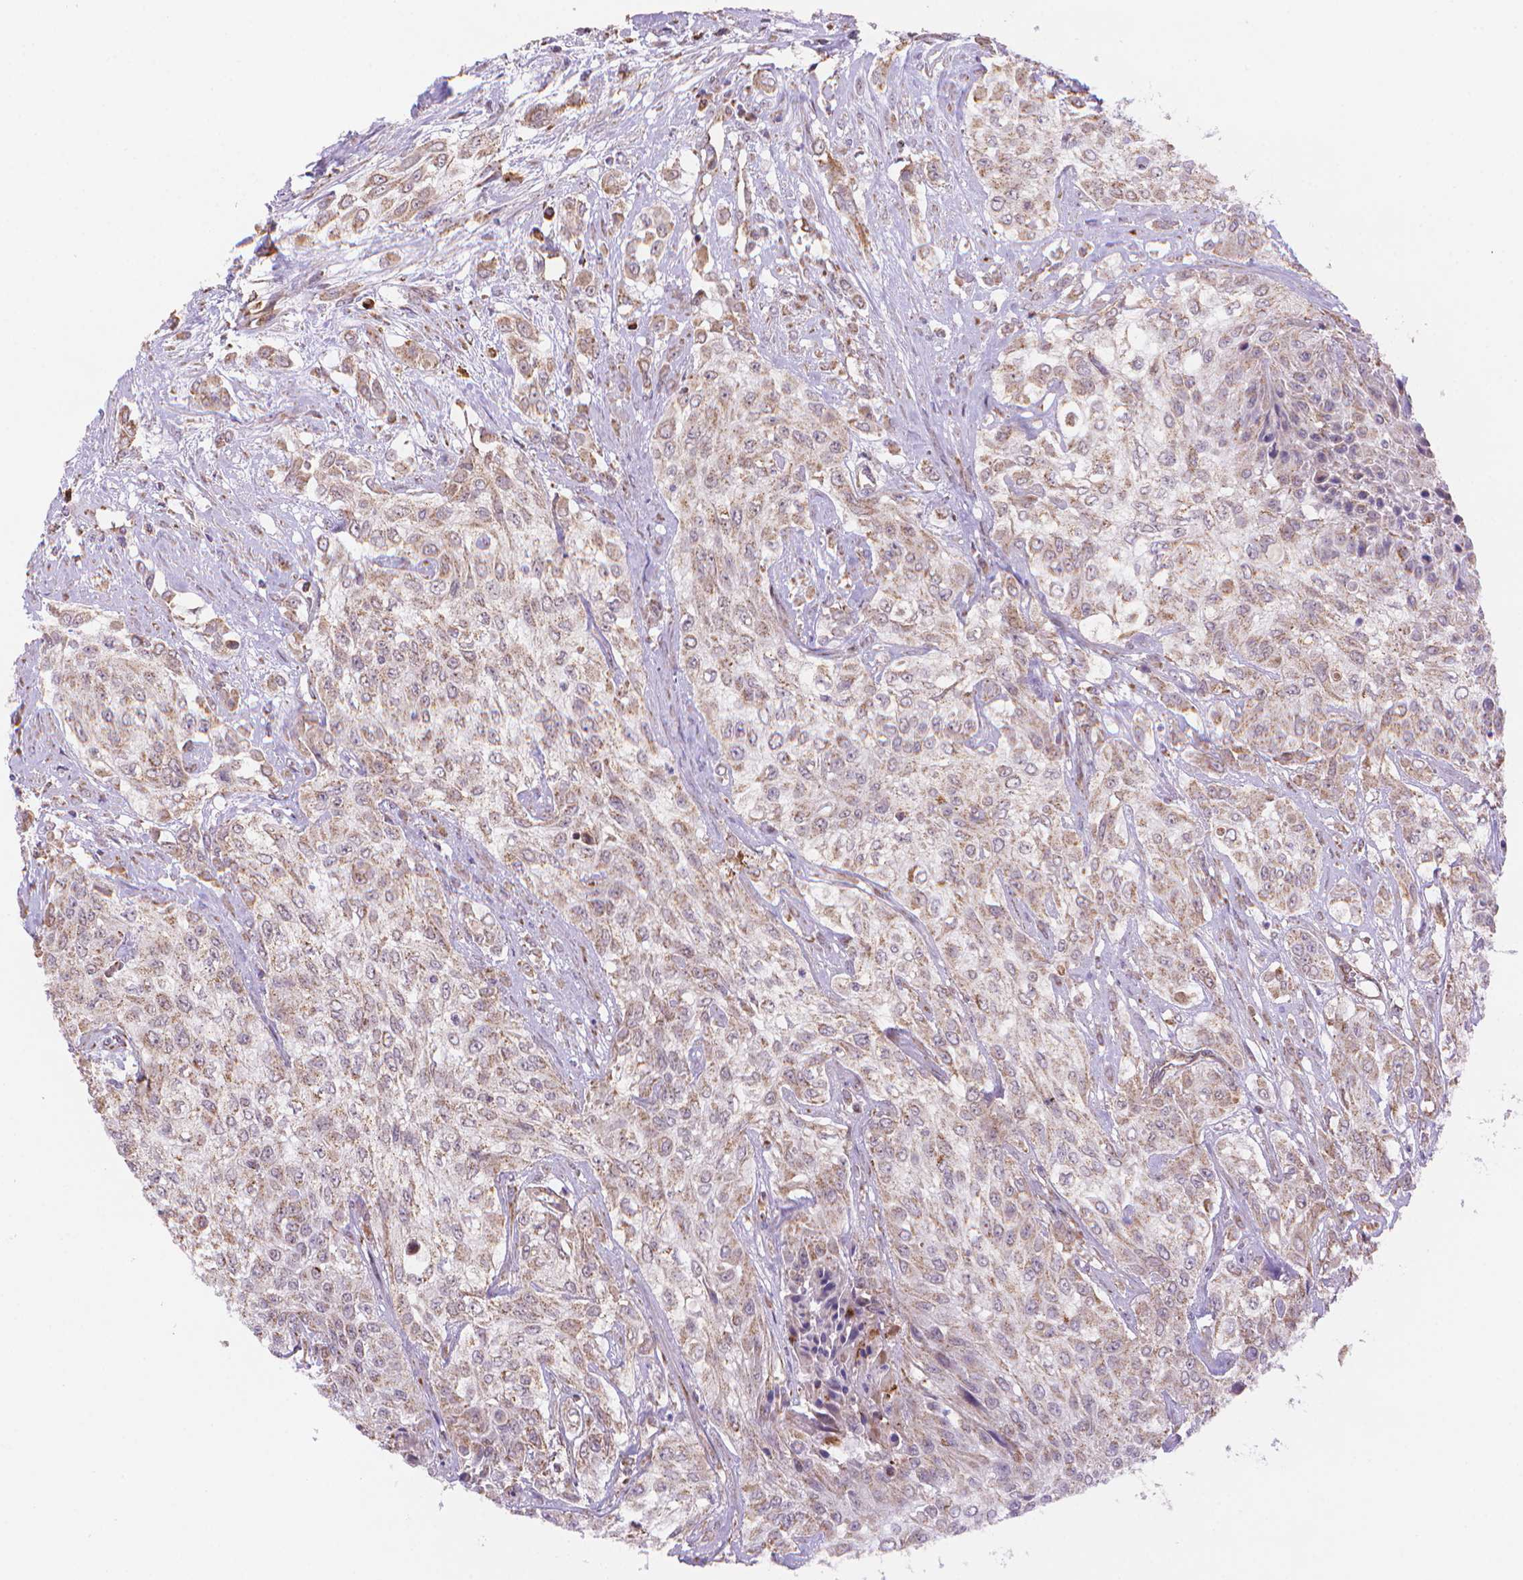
{"staining": {"intensity": "weak", "quantity": ">75%", "location": "cytoplasmic/membranous"}, "tissue": "urothelial cancer", "cell_type": "Tumor cells", "image_type": "cancer", "snomed": [{"axis": "morphology", "description": "Urothelial carcinoma, High grade"}, {"axis": "topography", "description": "Urinary bladder"}], "caption": "Urothelial cancer was stained to show a protein in brown. There is low levels of weak cytoplasmic/membranous positivity in about >75% of tumor cells. Nuclei are stained in blue.", "gene": "CYYR1", "patient": {"sex": "male", "age": 57}}